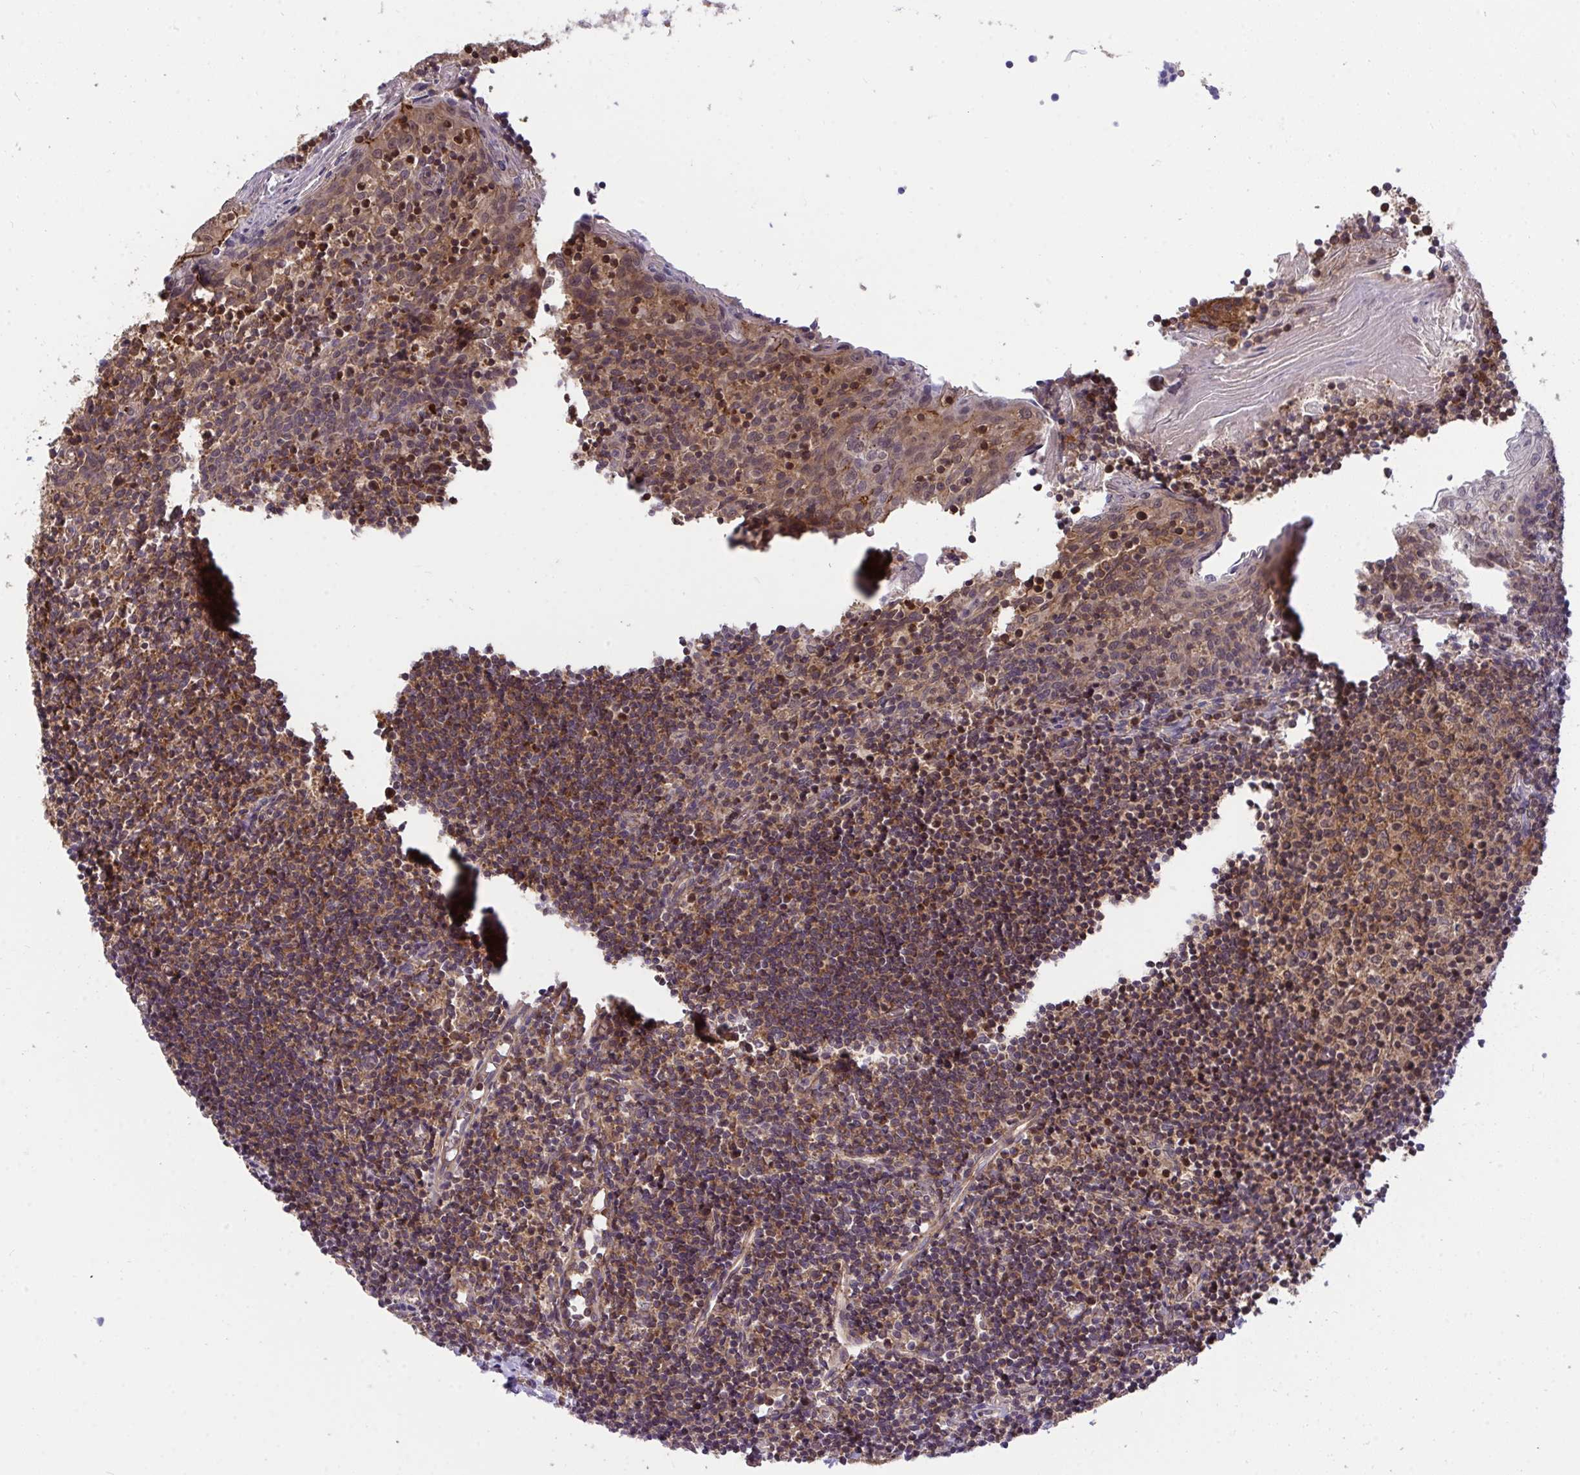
{"staining": {"intensity": "moderate", "quantity": ">75%", "location": "cytoplasmic/membranous,nuclear"}, "tissue": "tonsil", "cell_type": "Germinal center cells", "image_type": "normal", "snomed": [{"axis": "morphology", "description": "Normal tissue, NOS"}, {"axis": "topography", "description": "Tonsil"}], "caption": "This photomicrograph displays immunohistochemistry (IHC) staining of normal human tonsil, with medium moderate cytoplasmic/membranous,nuclear positivity in approximately >75% of germinal center cells.", "gene": "PPP1CA", "patient": {"sex": "female", "age": 10}}